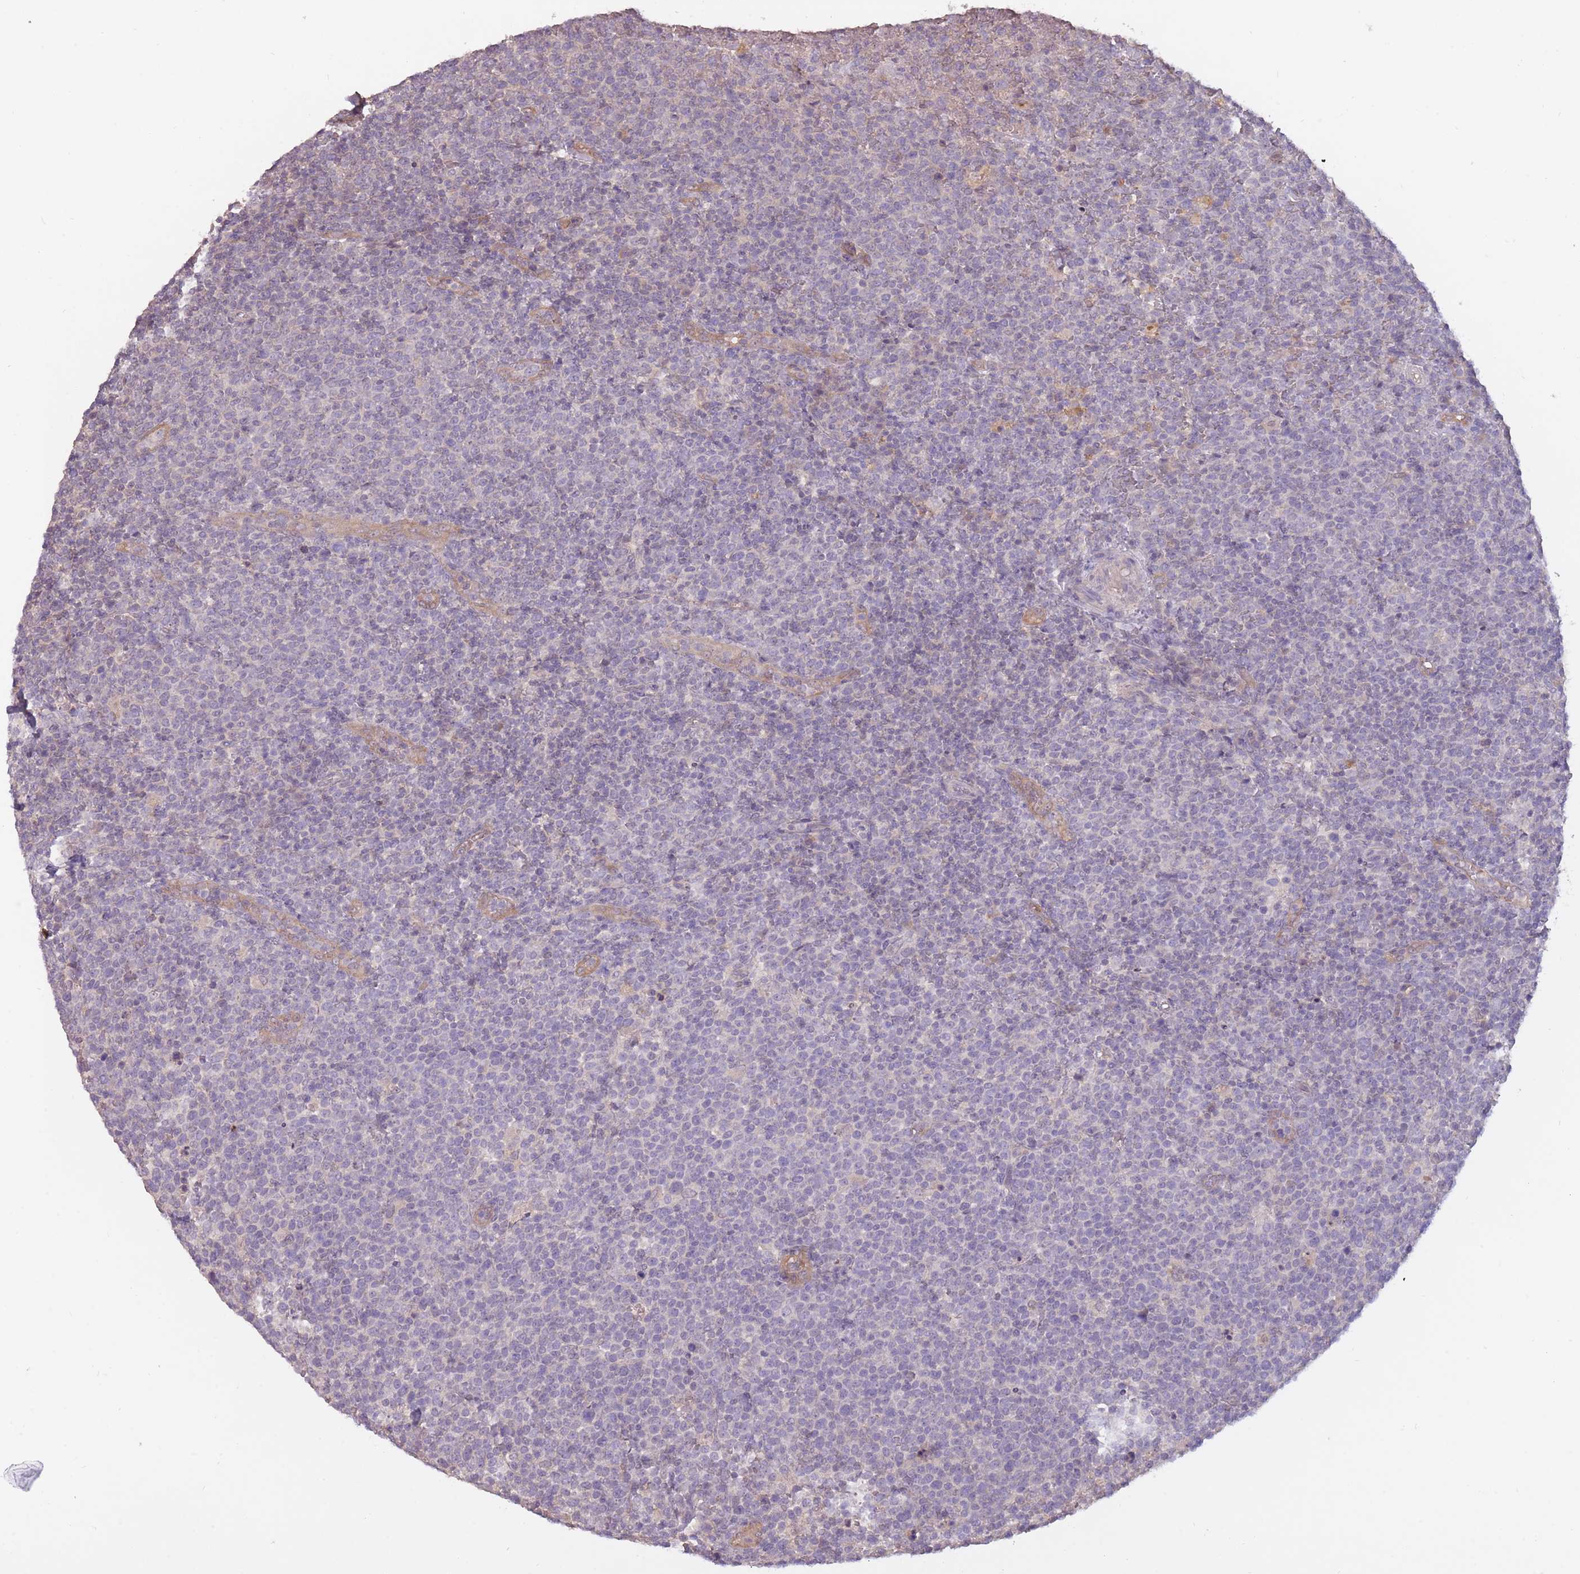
{"staining": {"intensity": "negative", "quantity": "none", "location": "none"}, "tissue": "lymphoma", "cell_type": "Tumor cells", "image_type": "cancer", "snomed": [{"axis": "morphology", "description": "Malignant lymphoma, non-Hodgkin's type, High grade"}, {"axis": "topography", "description": "Lymph node"}], "caption": "This is a image of immunohistochemistry staining of lymphoma, which shows no staining in tumor cells.", "gene": "LRATD2", "patient": {"sex": "male", "age": 61}}